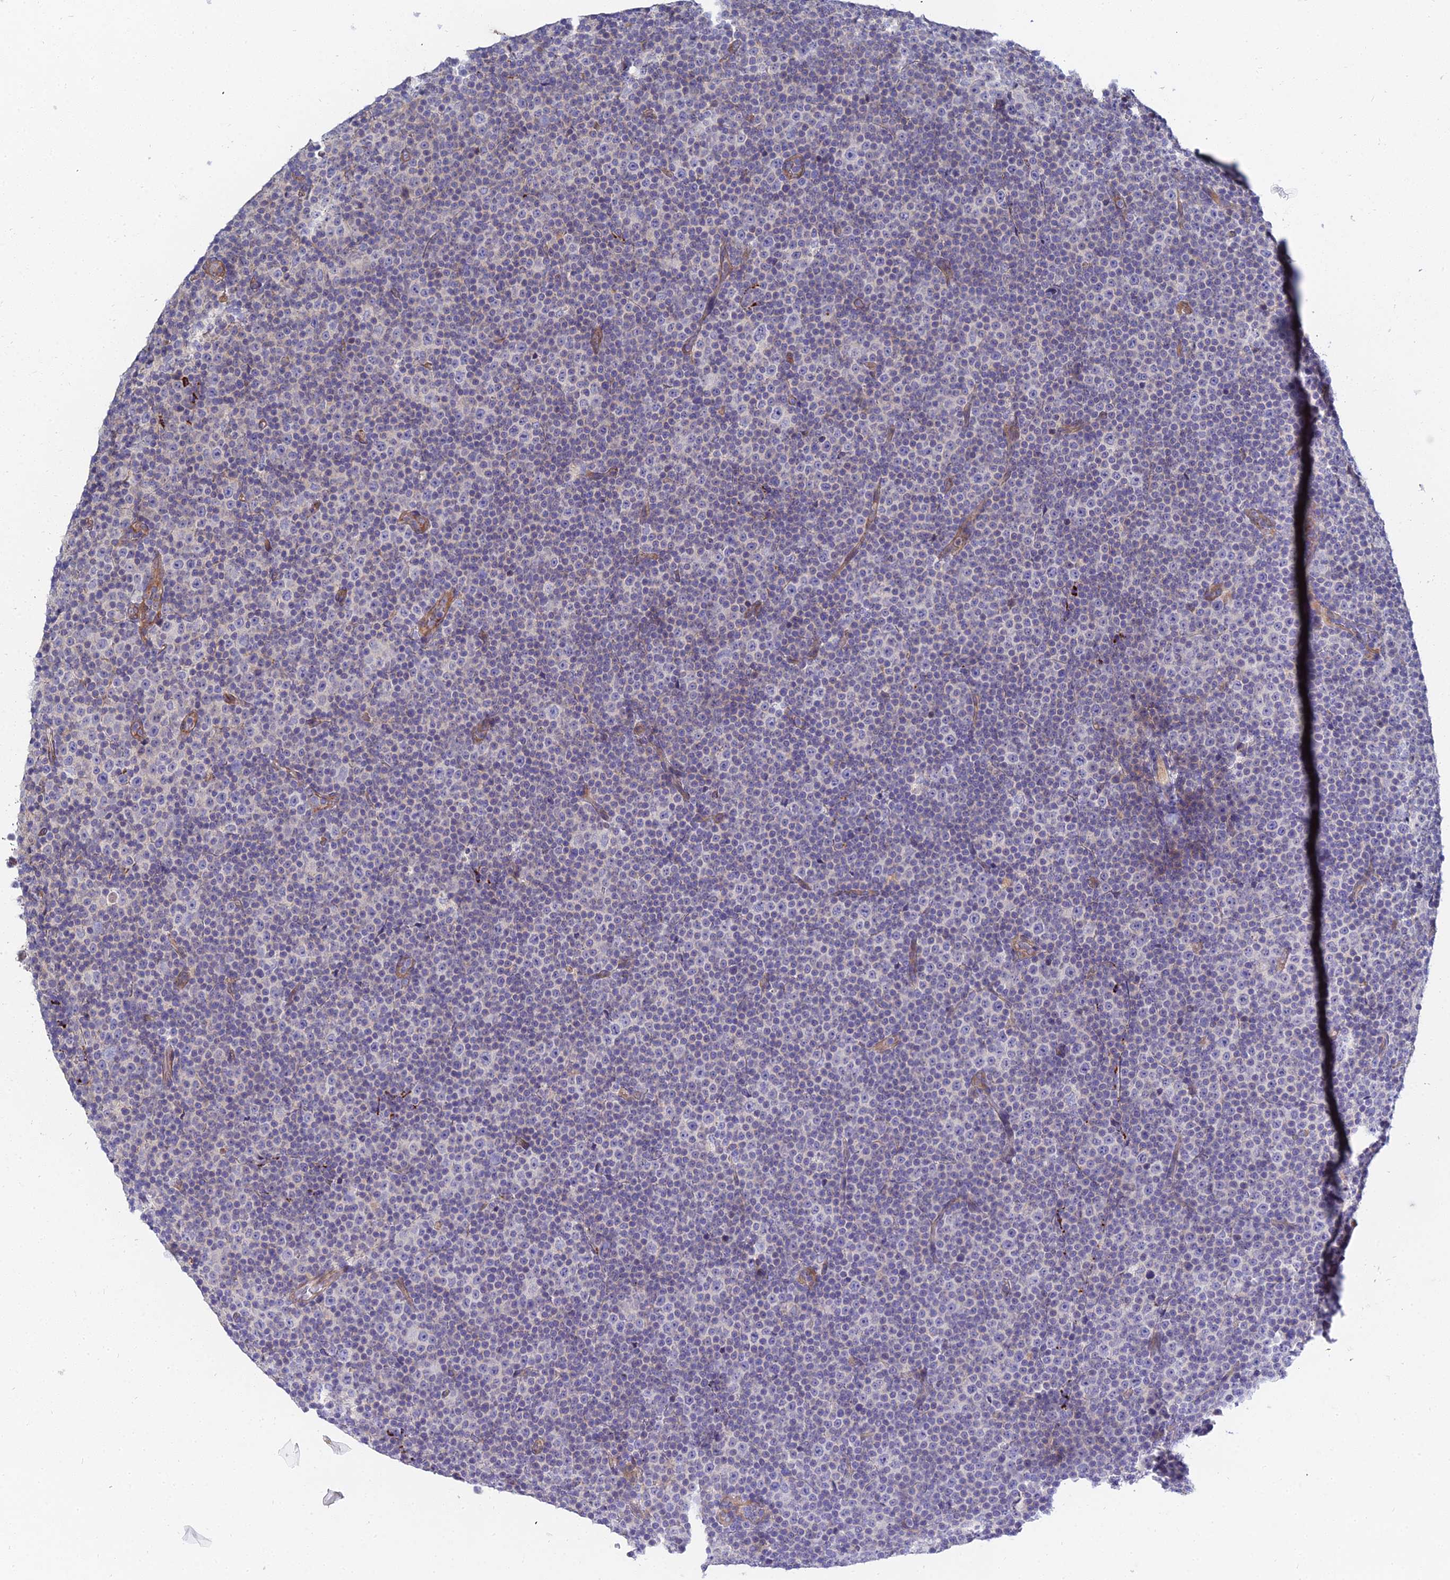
{"staining": {"intensity": "negative", "quantity": "none", "location": "none"}, "tissue": "lymphoma", "cell_type": "Tumor cells", "image_type": "cancer", "snomed": [{"axis": "morphology", "description": "Malignant lymphoma, non-Hodgkin's type, Low grade"}, {"axis": "topography", "description": "Lymph node"}], "caption": "High power microscopy histopathology image of an immunohistochemistry (IHC) micrograph of lymphoma, revealing no significant expression in tumor cells.", "gene": "APOBEC3H", "patient": {"sex": "female", "age": 67}}